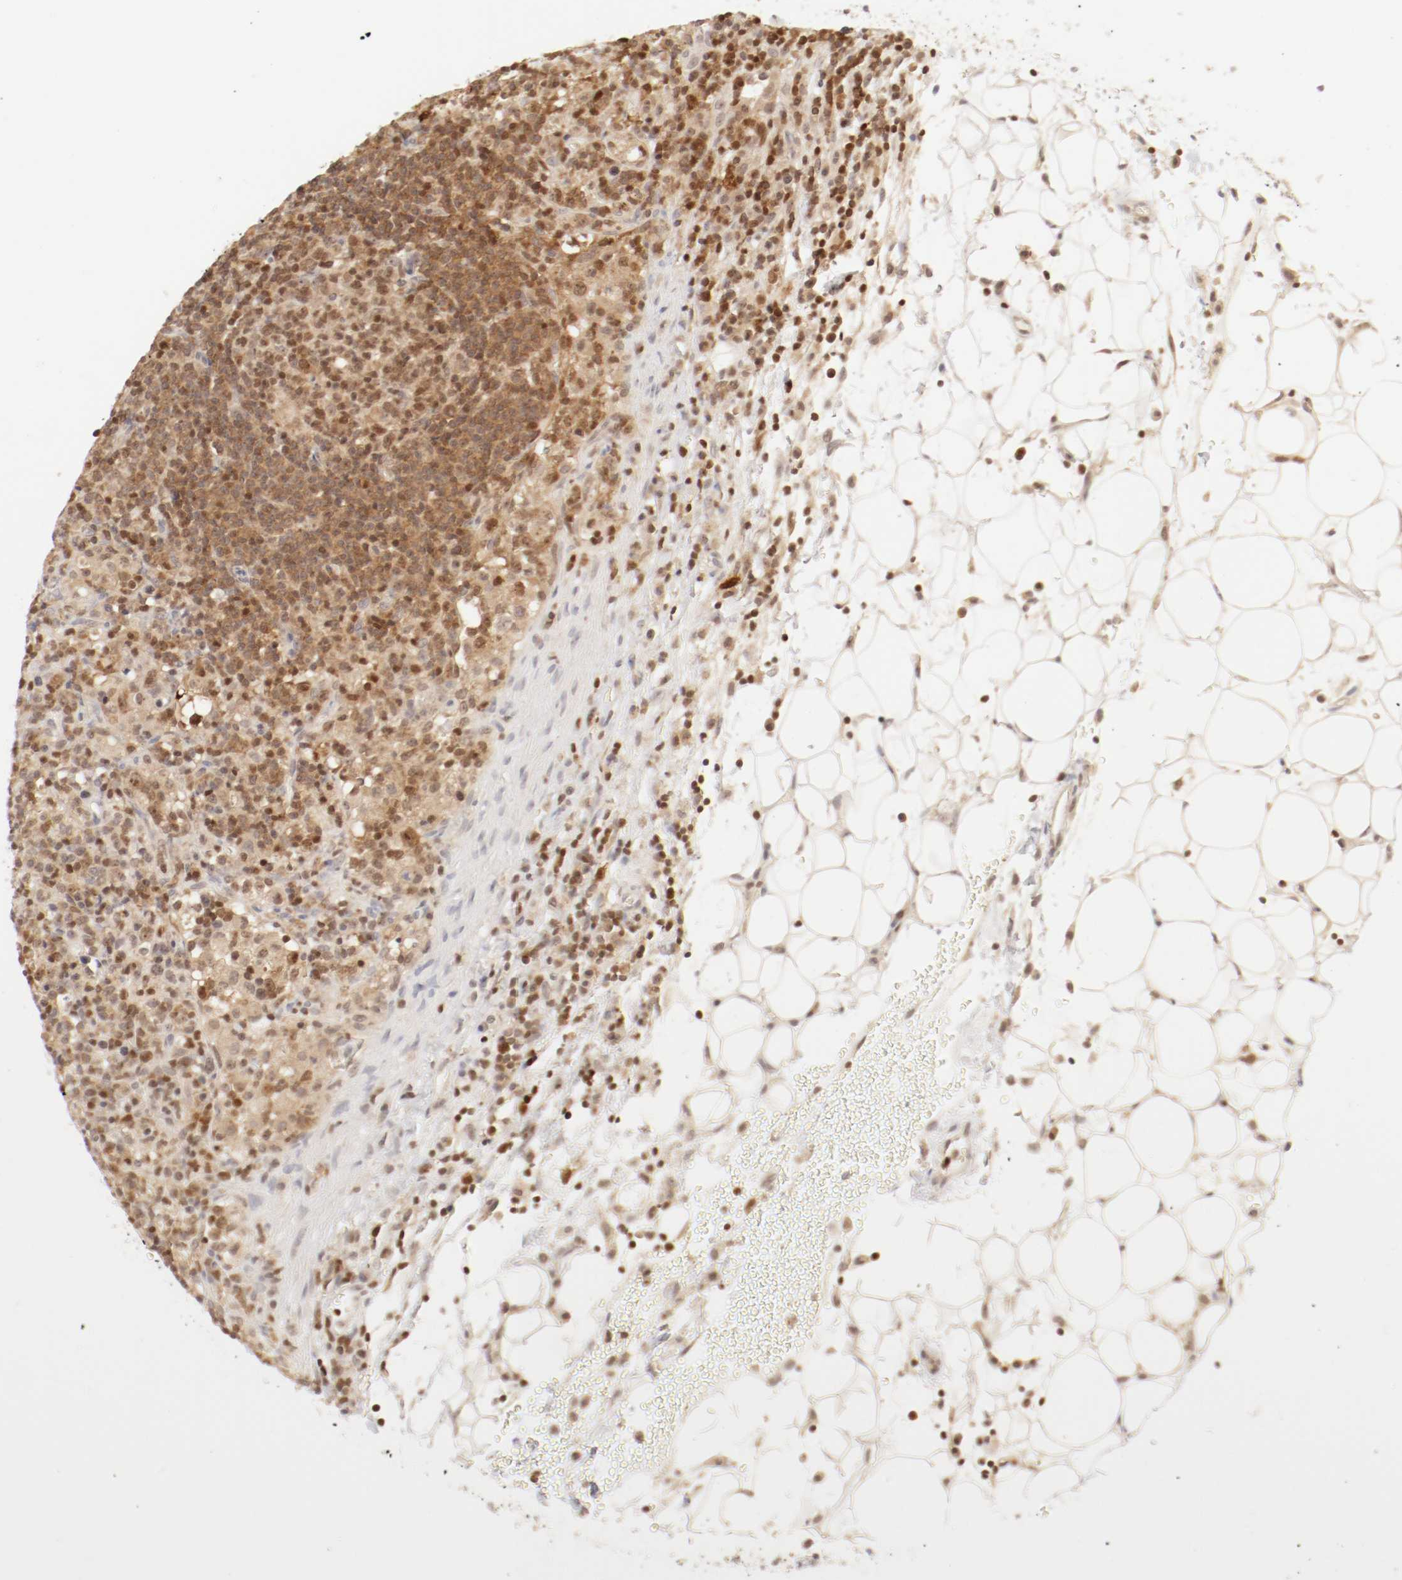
{"staining": {"intensity": "moderate", "quantity": ">75%", "location": "cytoplasmic/membranous,nuclear"}, "tissue": "lymphoma", "cell_type": "Tumor cells", "image_type": "cancer", "snomed": [{"axis": "morphology", "description": "Hodgkin's disease, NOS"}, {"axis": "topography", "description": "Lymph node"}], "caption": "A medium amount of moderate cytoplasmic/membranous and nuclear positivity is identified in approximately >75% of tumor cells in Hodgkin's disease tissue. Ihc stains the protein of interest in brown and the nuclei are stained blue.", "gene": "KIF2A", "patient": {"sex": "male", "age": 65}}